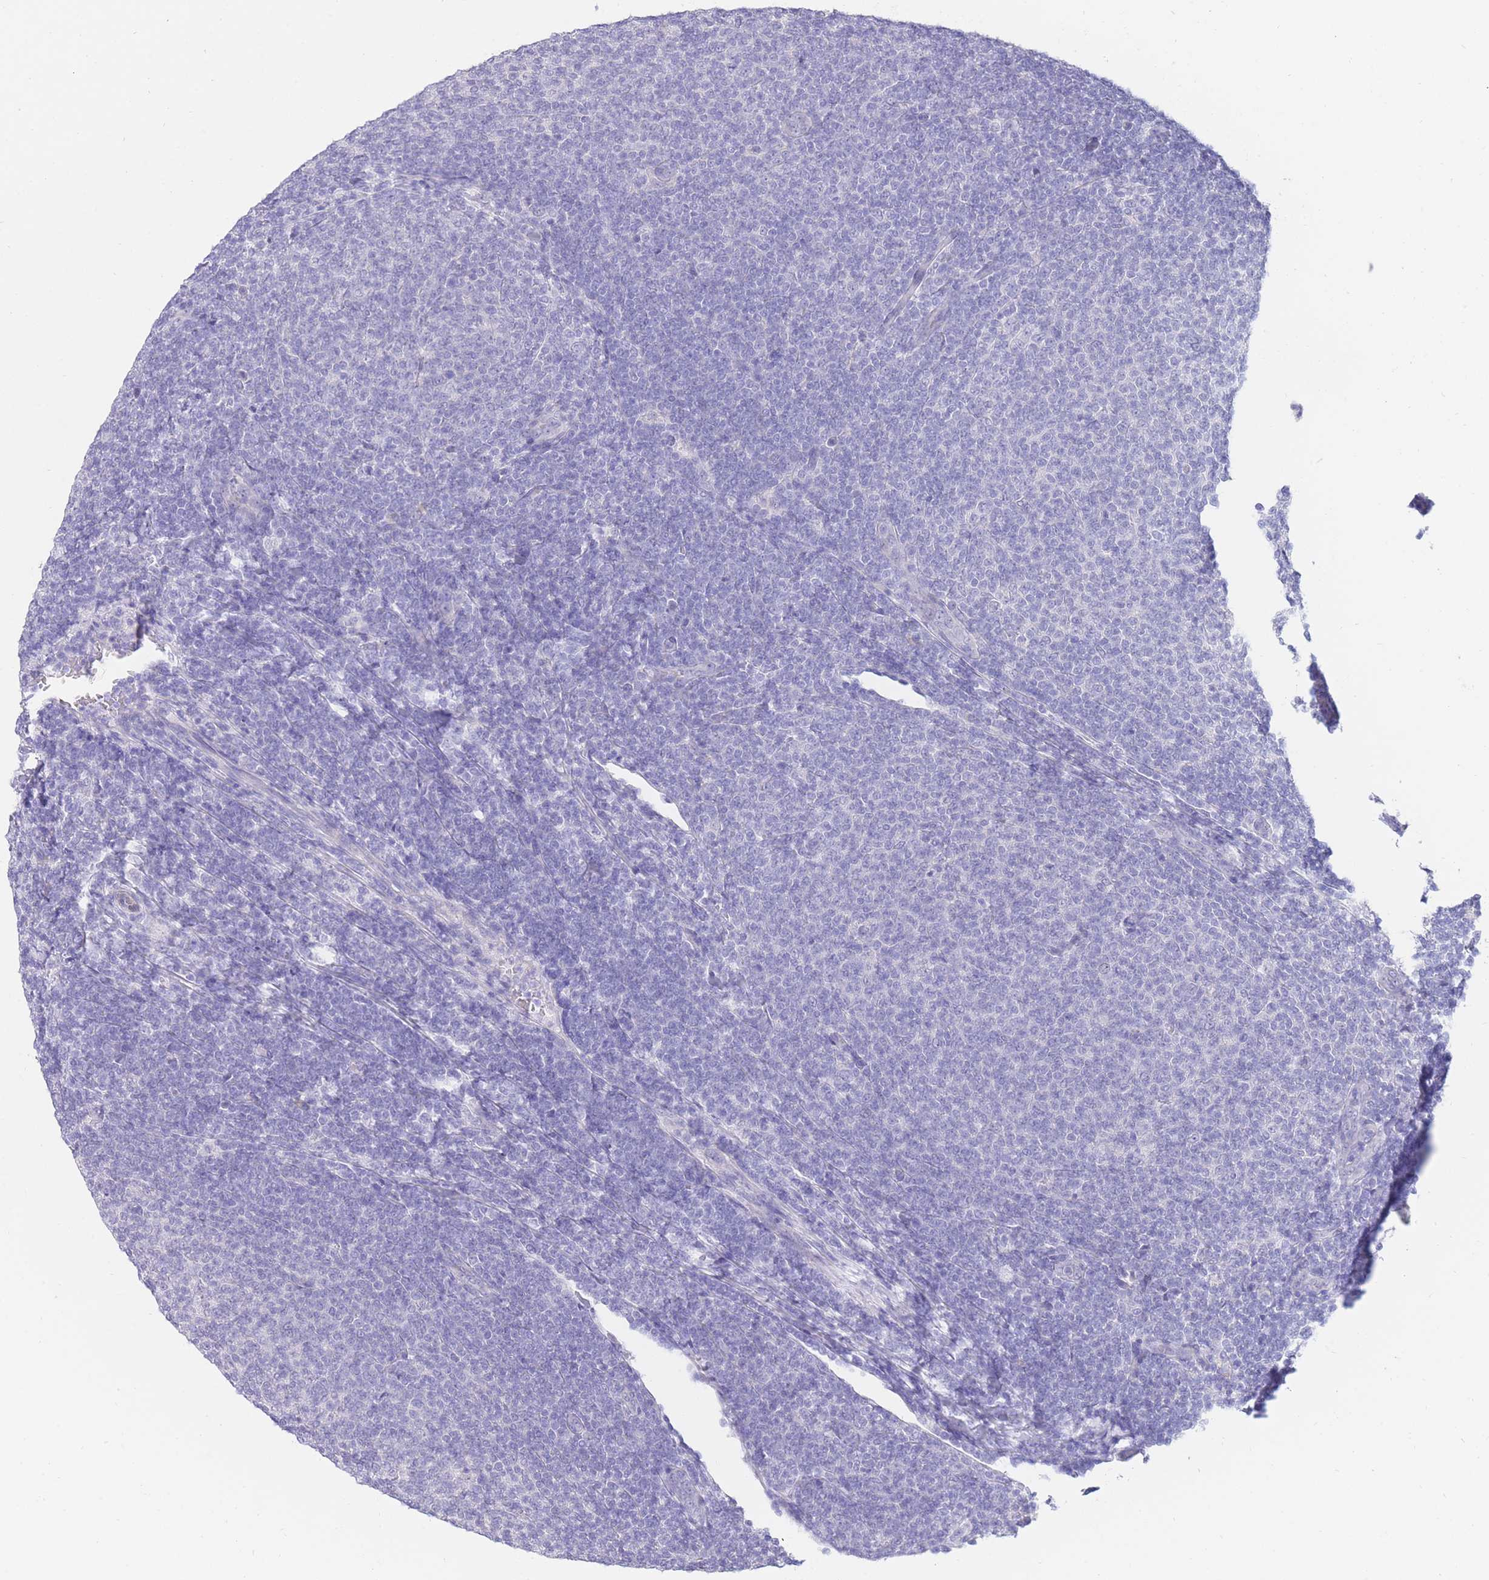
{"staining": {"intensity": "negative", "quantity": "none", "location": "none"}, "tissue": "lymphoma", "cell_type": "Tumor cells", "image_type": "cancer", "snomed": [{"axis": "morphology", "description": "Malignant lymphoma, non-Hodgkin's type, Low grade"}, {"axis": "topography", "description": "Lymph node"}], "caption": "Tumor cells show no significant staining in lymphoma. Nuclei are stained in blue.", "gene": "SSUH2", "patient": {"sex": "male", "age": 66}}